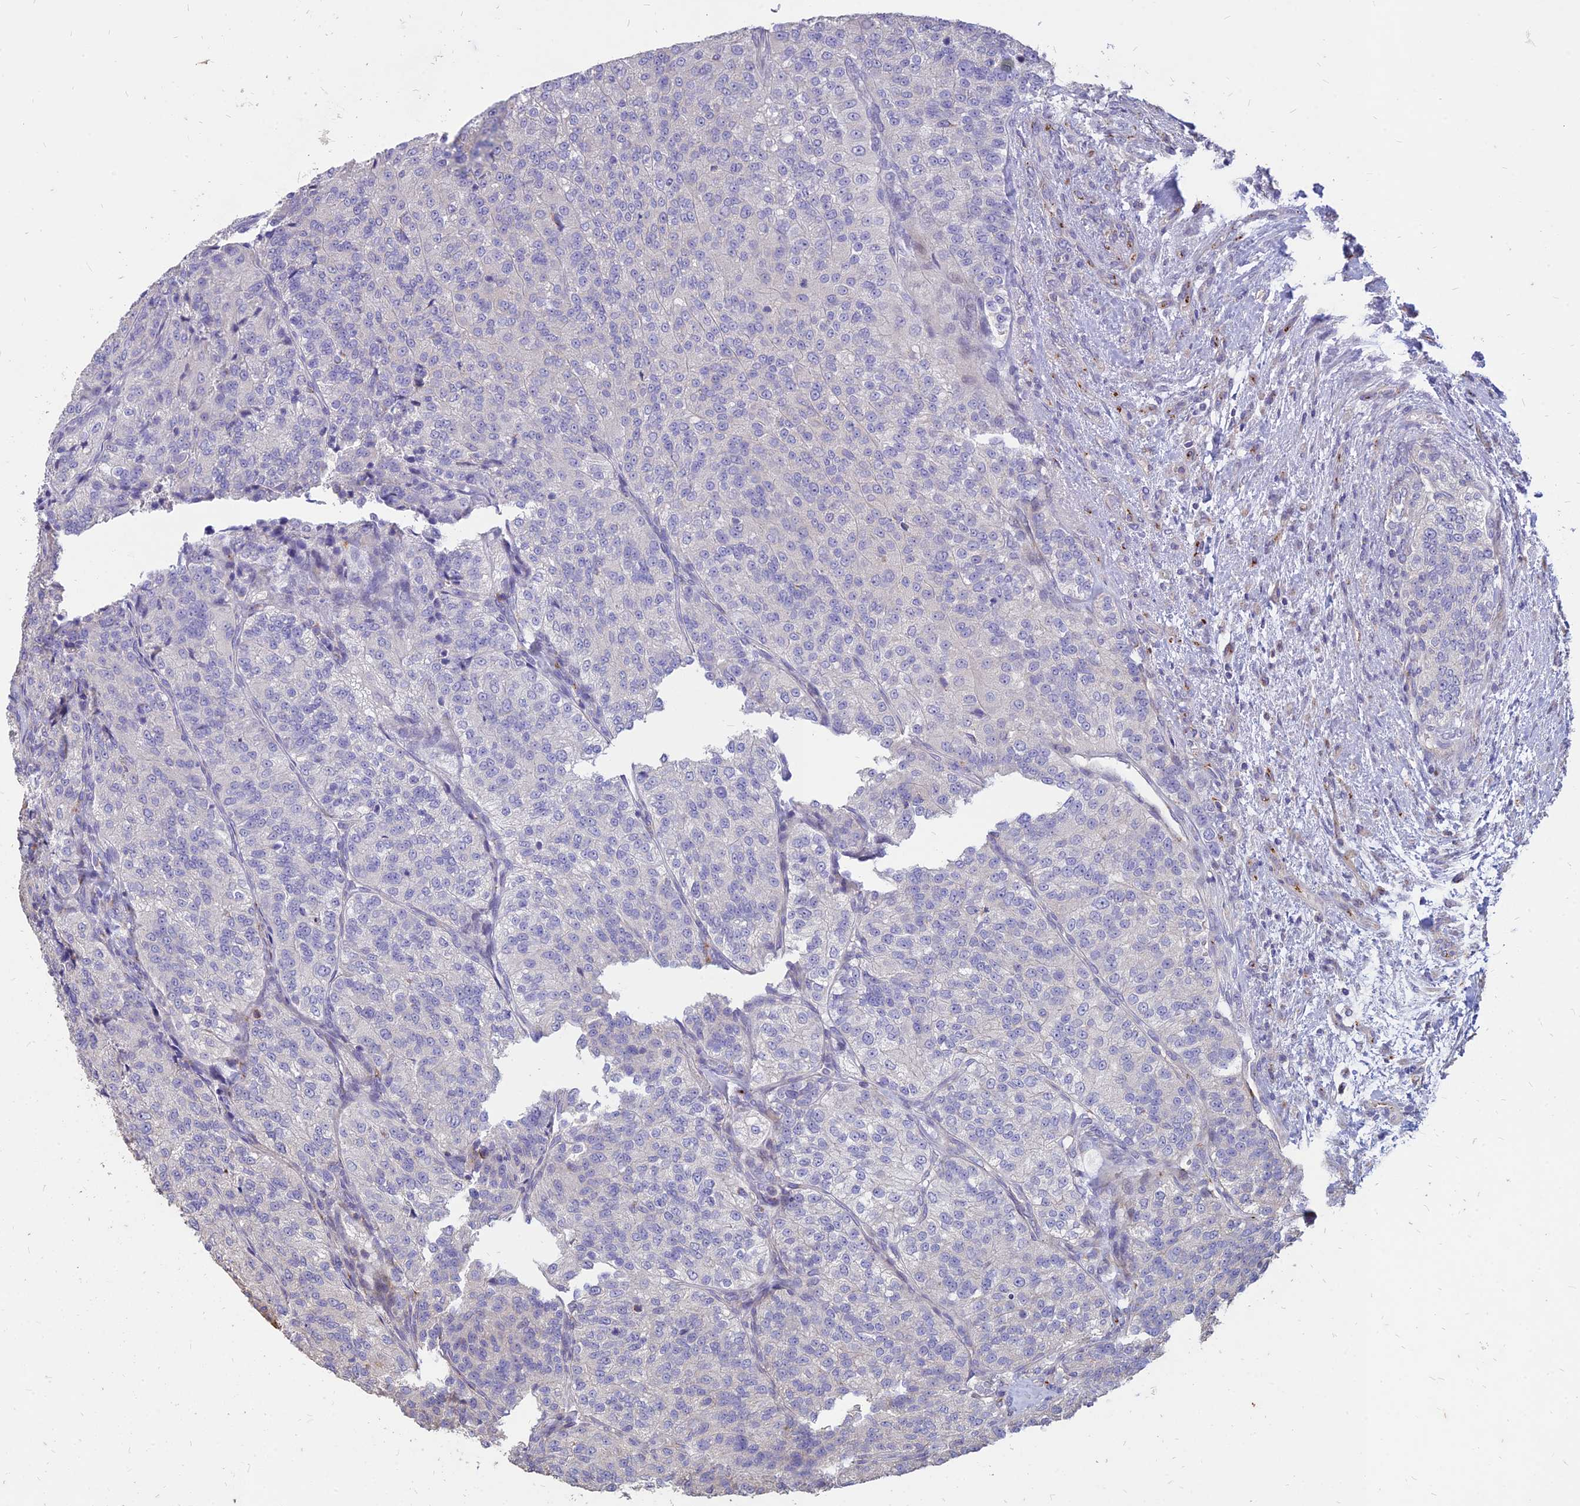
{"staining": {"intensity": "negative", "quantity": "none", "location": "none"}, "tissue": "renal cancer", "cell_type": "Tumor cells", "image_type": "cancer", "snomed": [{"axis": "morphology", "description": "Adenocarcinoma, NOS"}, {"axis": "topography", "description": "Kidney"}], "caption": "The histopathology image exhibits no staining of tumor cells in adenocarcinoma (renal). Brightfield microscopy of immunohistochemistry (IHC) stained with DAB (3,3'-diaminobenzidine) (brown) and hematoxylin (blue), captured at high magnification.", "gene": "ST3GAL6", "patient": {"sex": "female", "age": 63}}